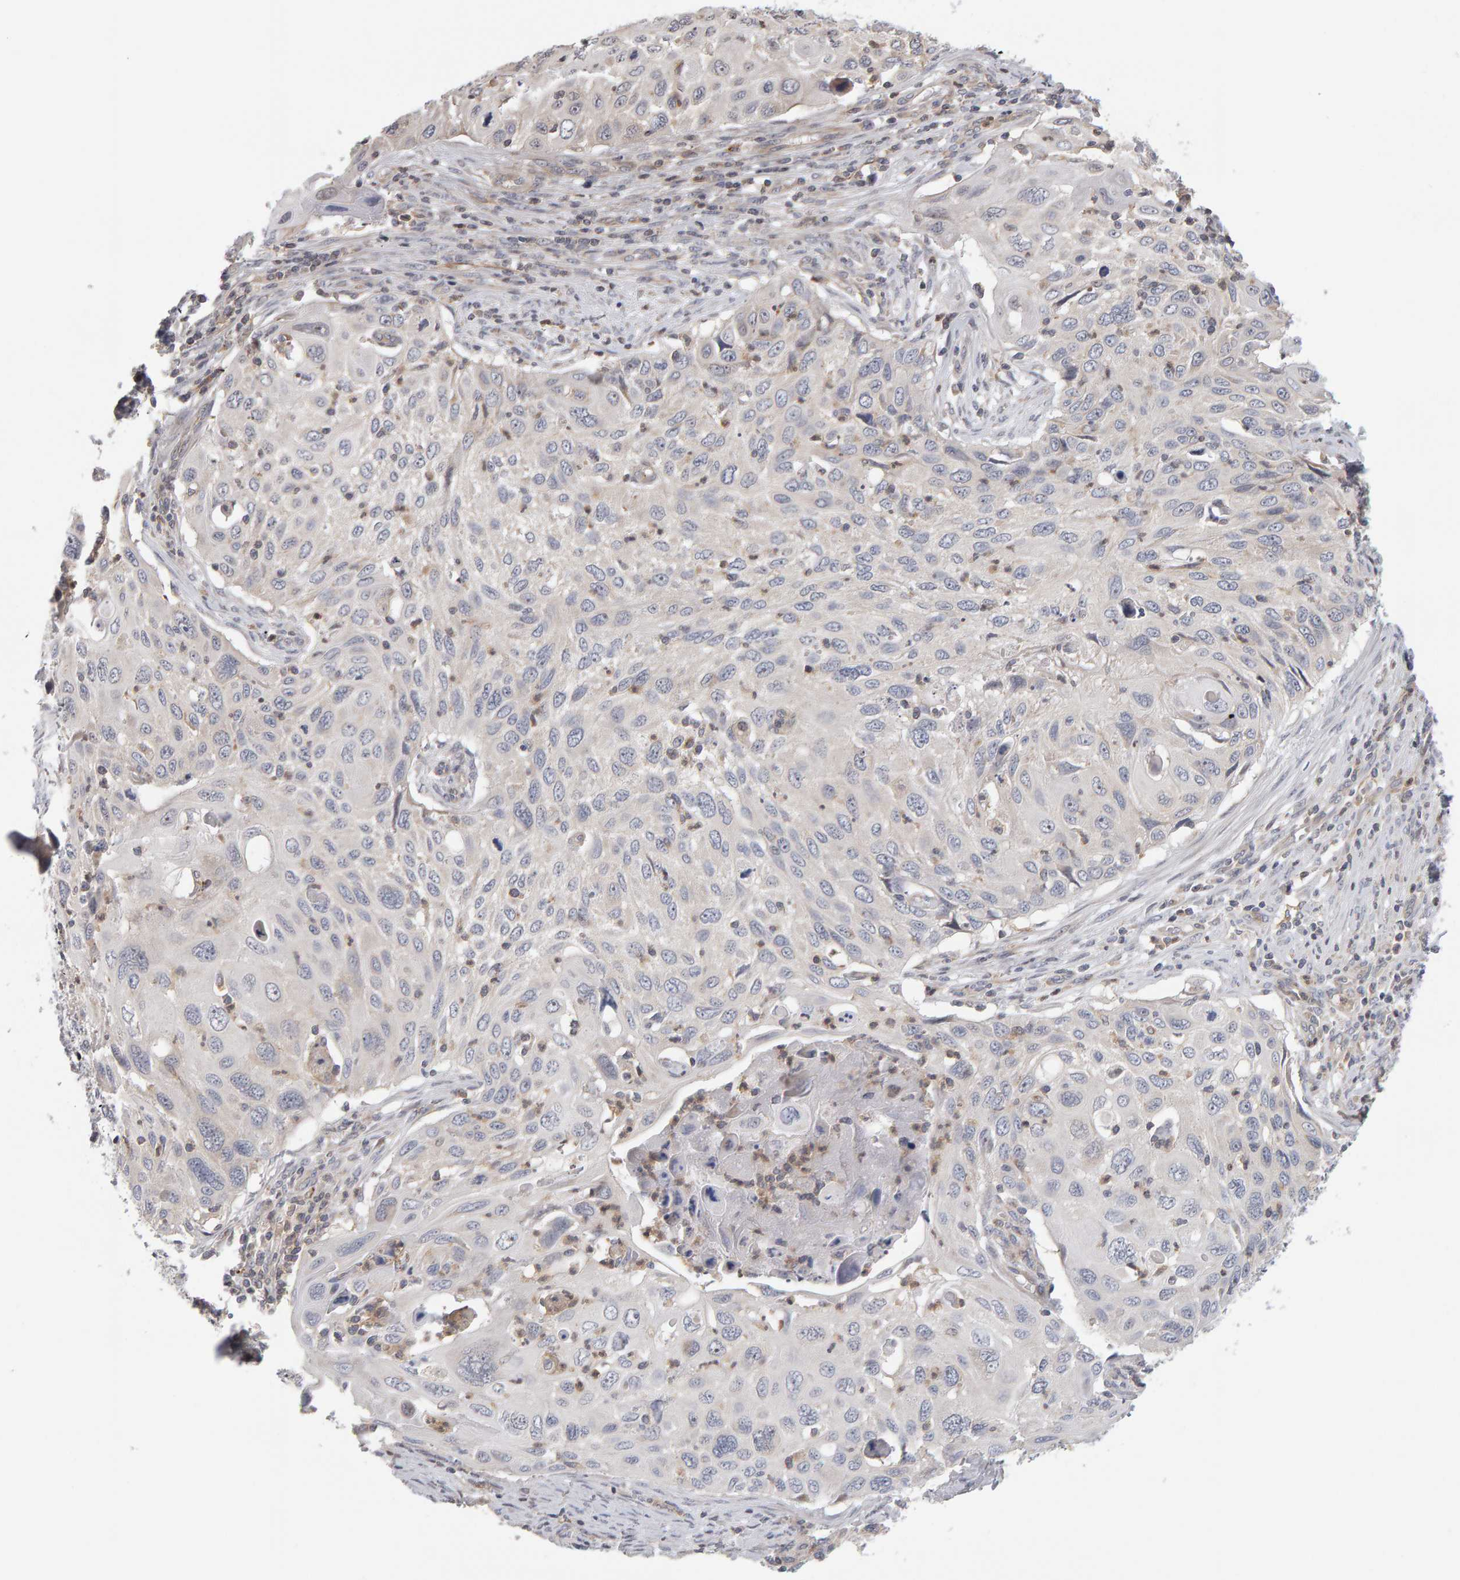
{"staining": {"intensity": "negative", "quantity": "none", "location": "none"}, "tissue": "cervical cancer", "cell_type": "Tumor cells", "image_type": "cancer", "snomed": [{"axis": "morphology", "description": "Squamous cell carcinoma, NOS"}, {"axis": "topography", "description": "Cervix"}], "caption": "Micrograph shows no protein expression in tumor cells of squamous cell carcinoma (cervical) tissue.", "gene": "MSRA", "patient": {"sex": "female", "age": 70}}